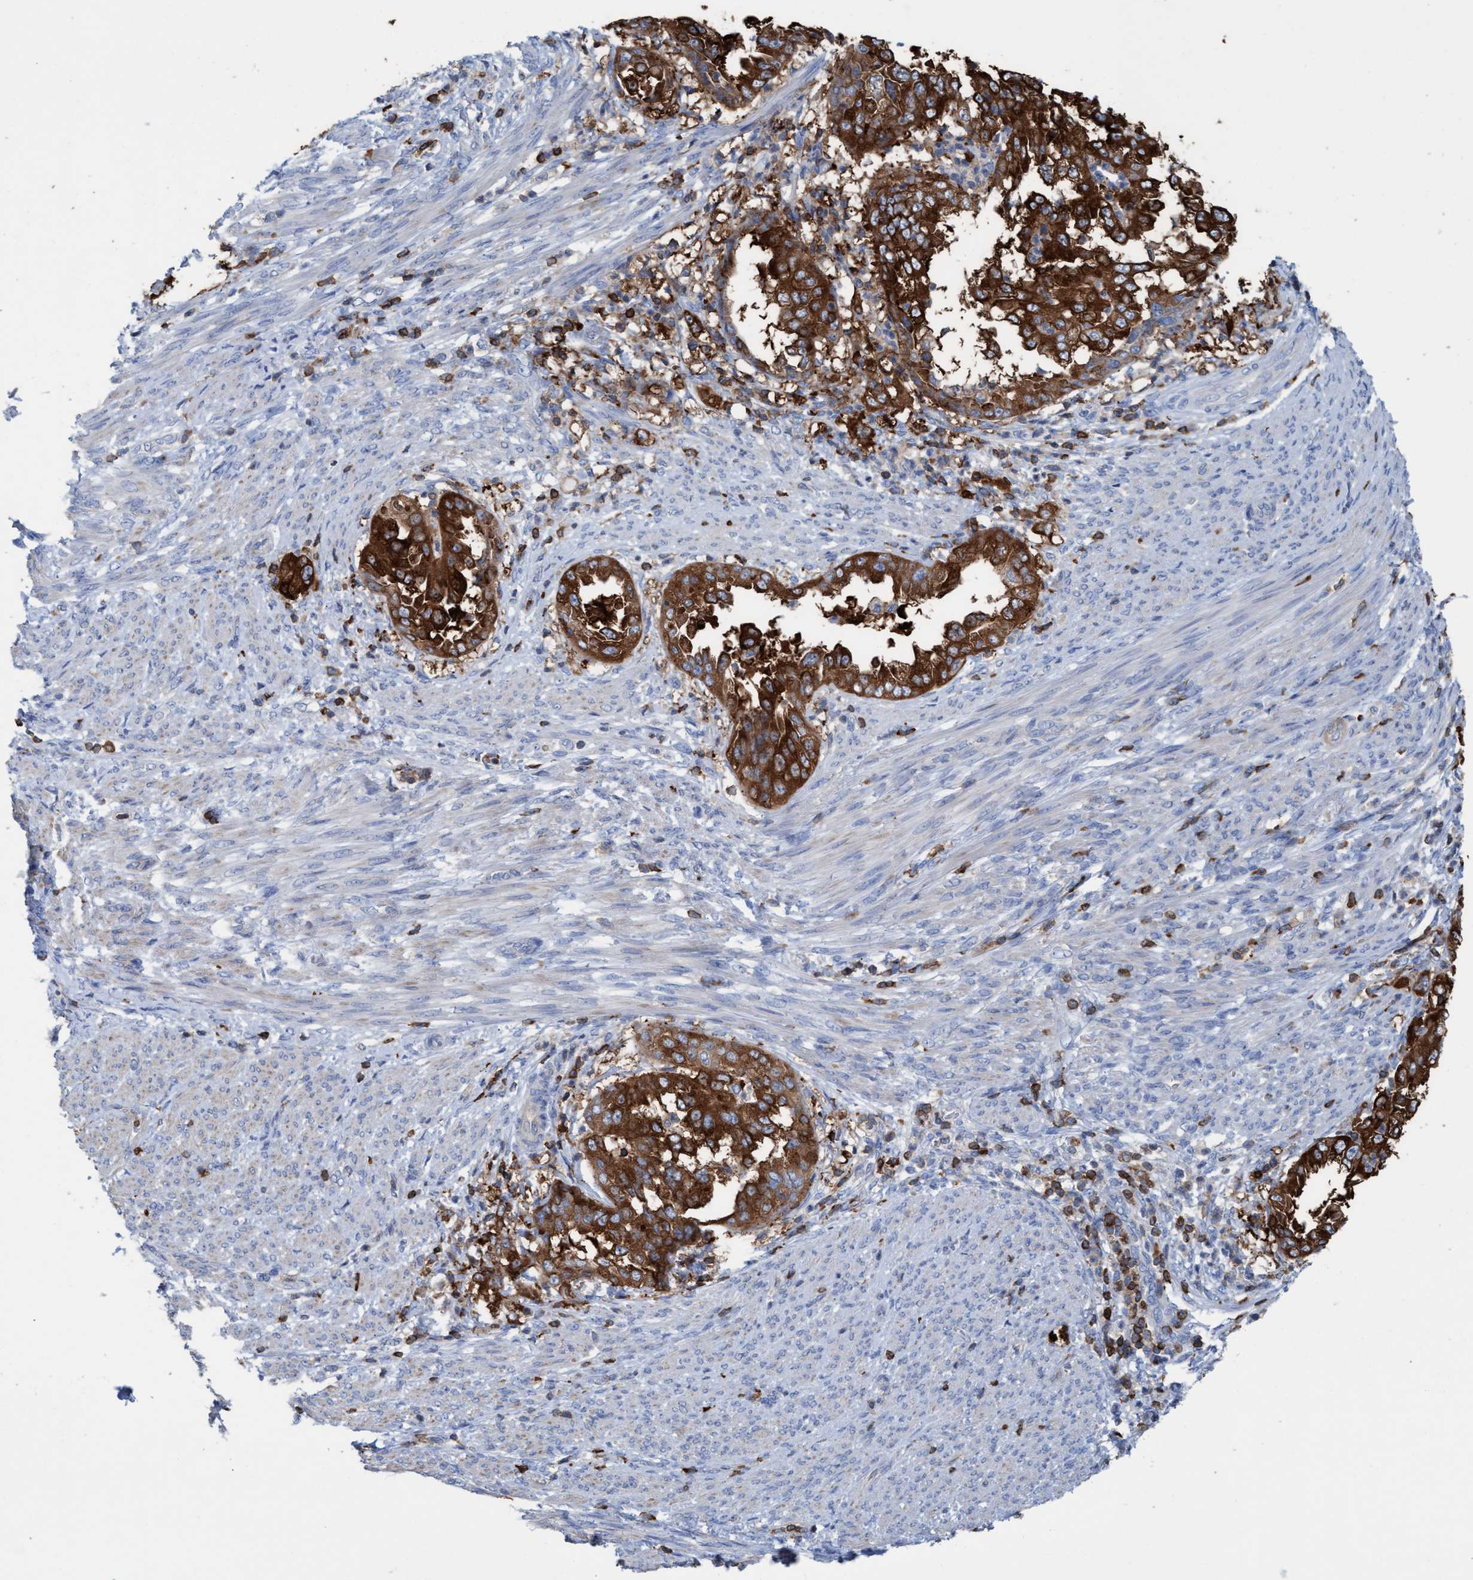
{"staining": {"intensity": "strong", "quantity": ">75%", "location": "cytoplasmic/membranous"}, "tissue": "endometrial cancer", "cell_type": "Tumor cells", "image_type": "cancer", "snomed": [{"axis": "morphology", "description": "Adenocarcinoma, NOS"}, {"axis": "topography", "description": "Endometrium"}], "caption": "There is high levels of strong cytoplasmic/membranous expression in tumor cells of adenocarcinoma (endometrial), as demonstrated by immunohistochemical staining (brown color).", "gene": "EZR", "patient": {"sex": "female", "age": 85}}